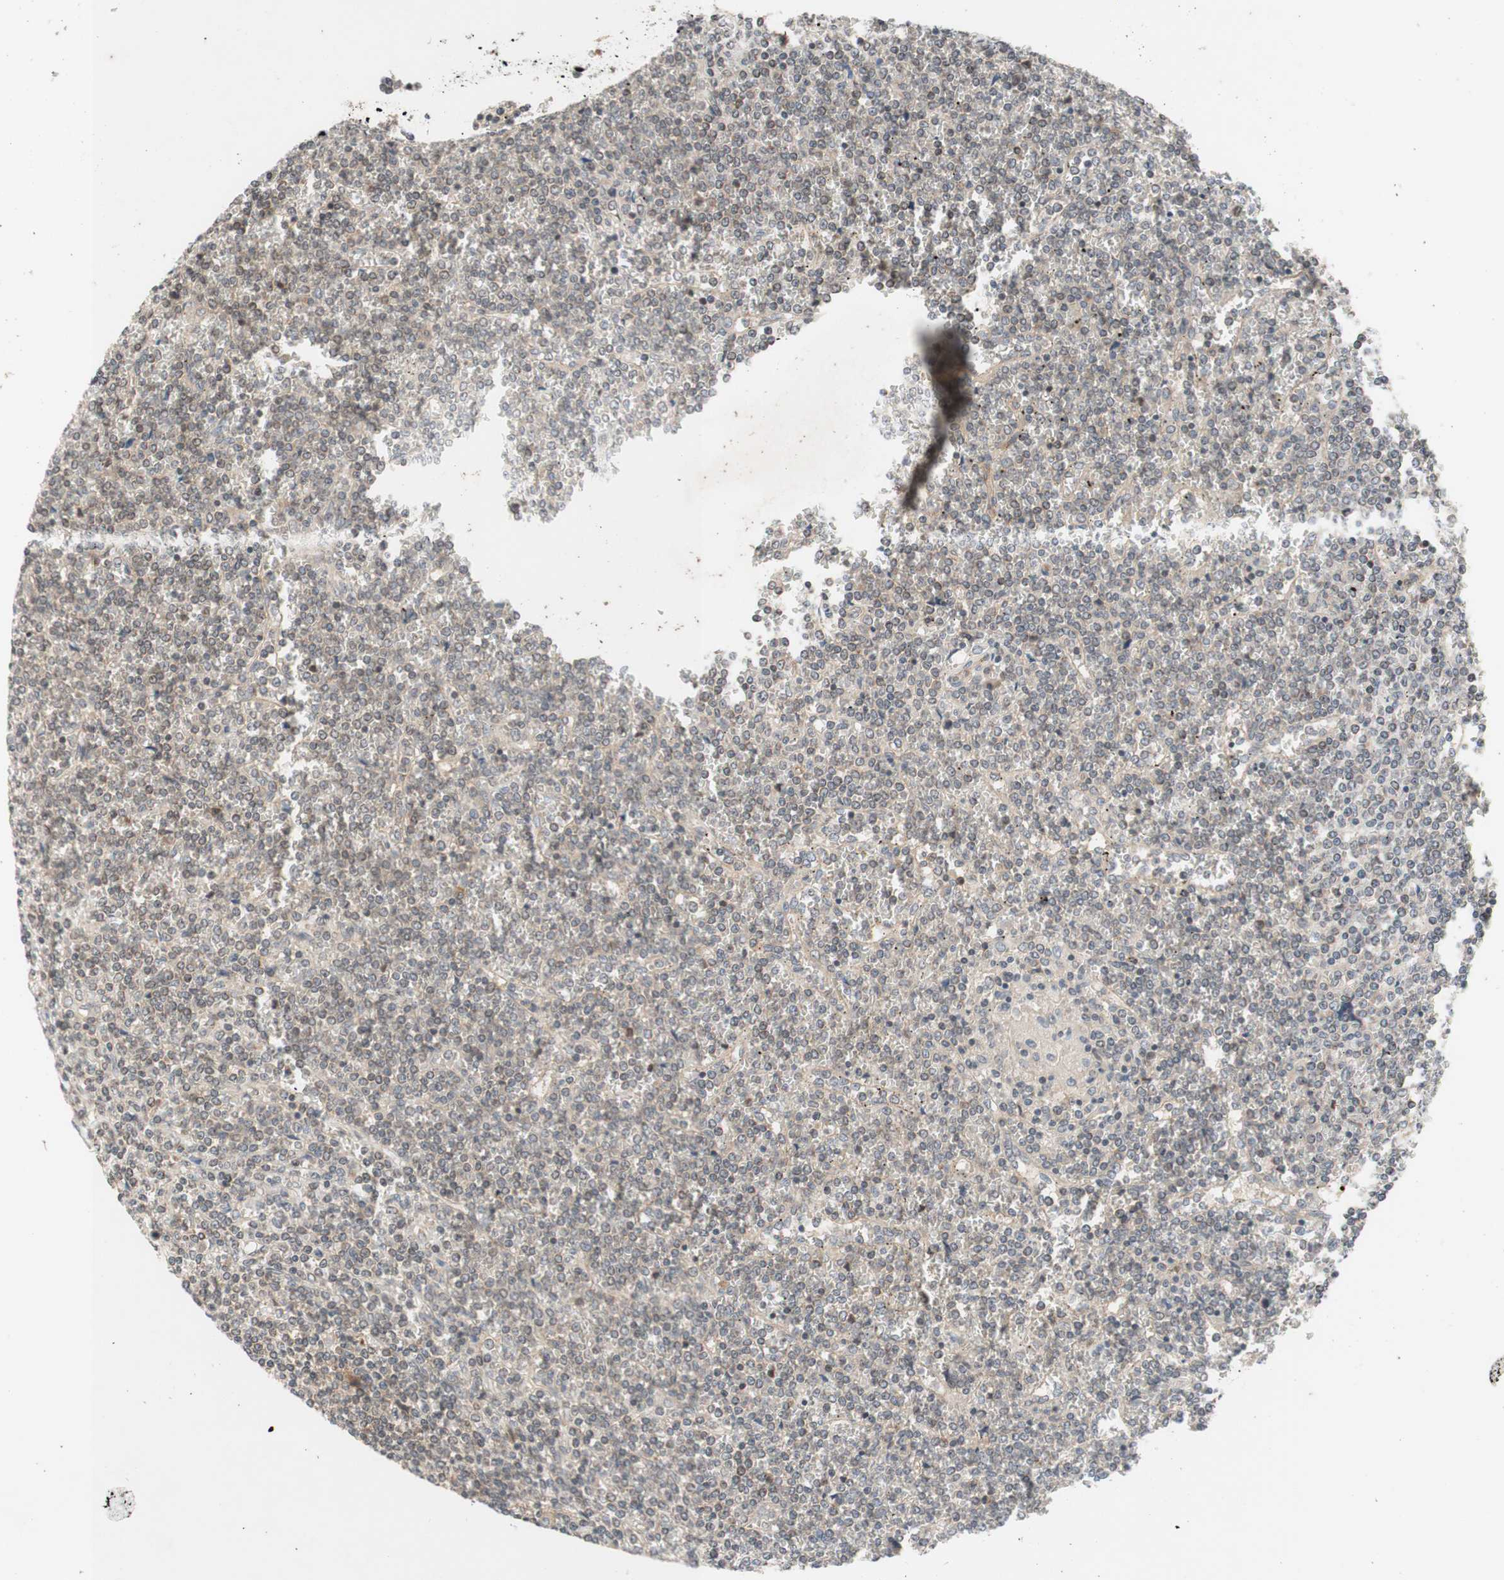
{"staining": {"intensity": "negative", "quantity": "none", "location": "none"}, "tissue": "lymphoma", "cell_type": "Tumor cells", "image_type": "cancer", "snomed": [{"axis": "morphology", "description": "Malignant lymphoma, non-Hodgkin's type, Low grade"}, {"axis": "topography", "description": "Spleen"}], "caption": "Histopathology image shows no significant protein staining in tumor cells of lymphoma.", "gene": "CD55", "patient": {"sex": "female", "age": 19}}